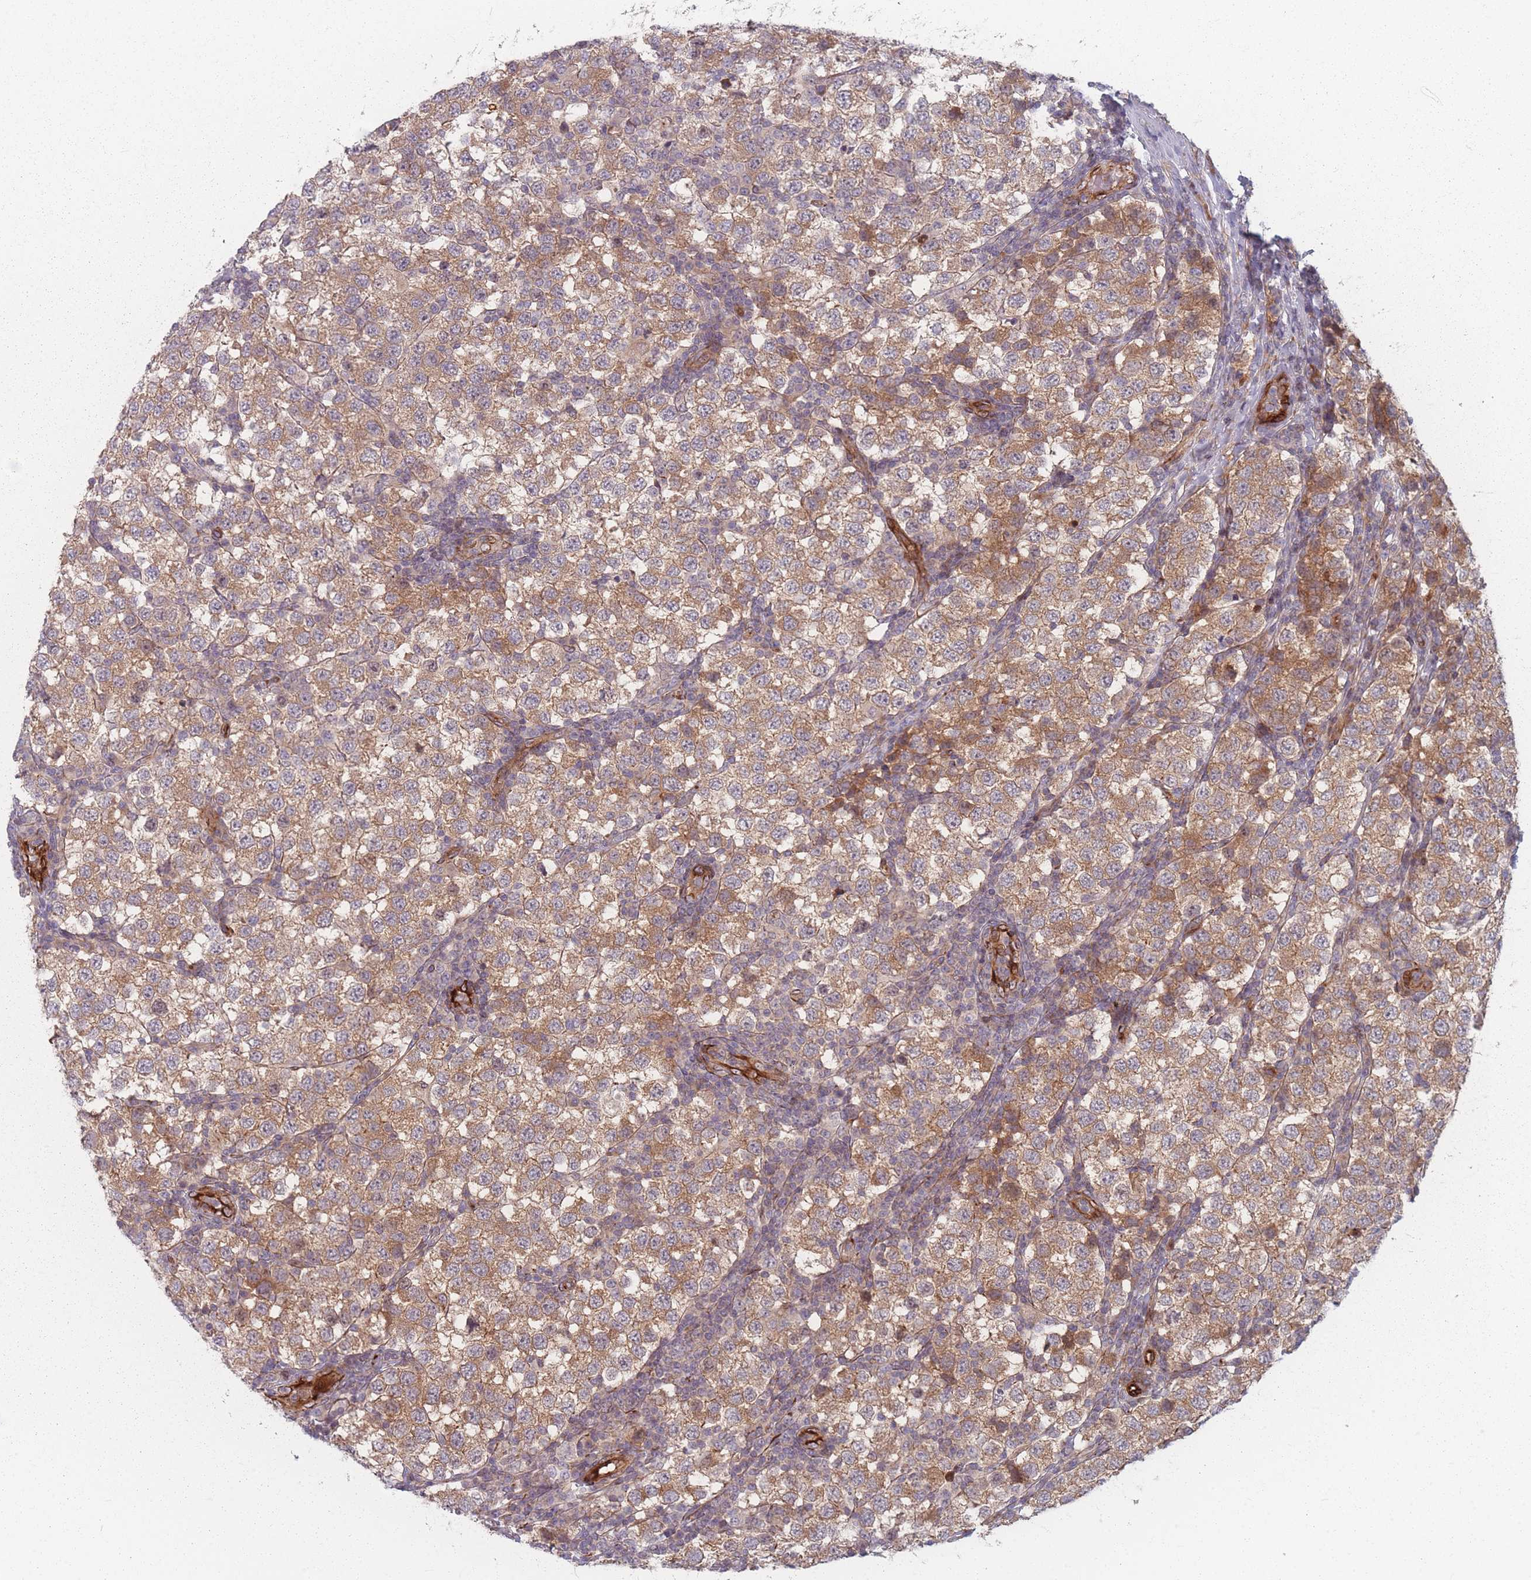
{"staining": {"intensity": "moderate", "quantity": ">75%", "location": "cytoplasmic/membranous"}, "tissue": "testis cancer", "cell_type": "Tumor cells", "image_type": "cancer", "snomed": [{"axis": "morphology", "description": "Seminoma, NOS"}, {"axis": "topography", "description": "Testis"}], "caption": "Tumor cells display medium levels of moderate cytoplasmic/membranous positivity in about >75% of cells in human testis cancer. The staining is performed using DAB brown chromogen to label protein expression. The nuclei are counter-stained blue using hematoxylin.", "gene": "EEF1AKMT2", "patient": {"sex": "male", "age": 34}}